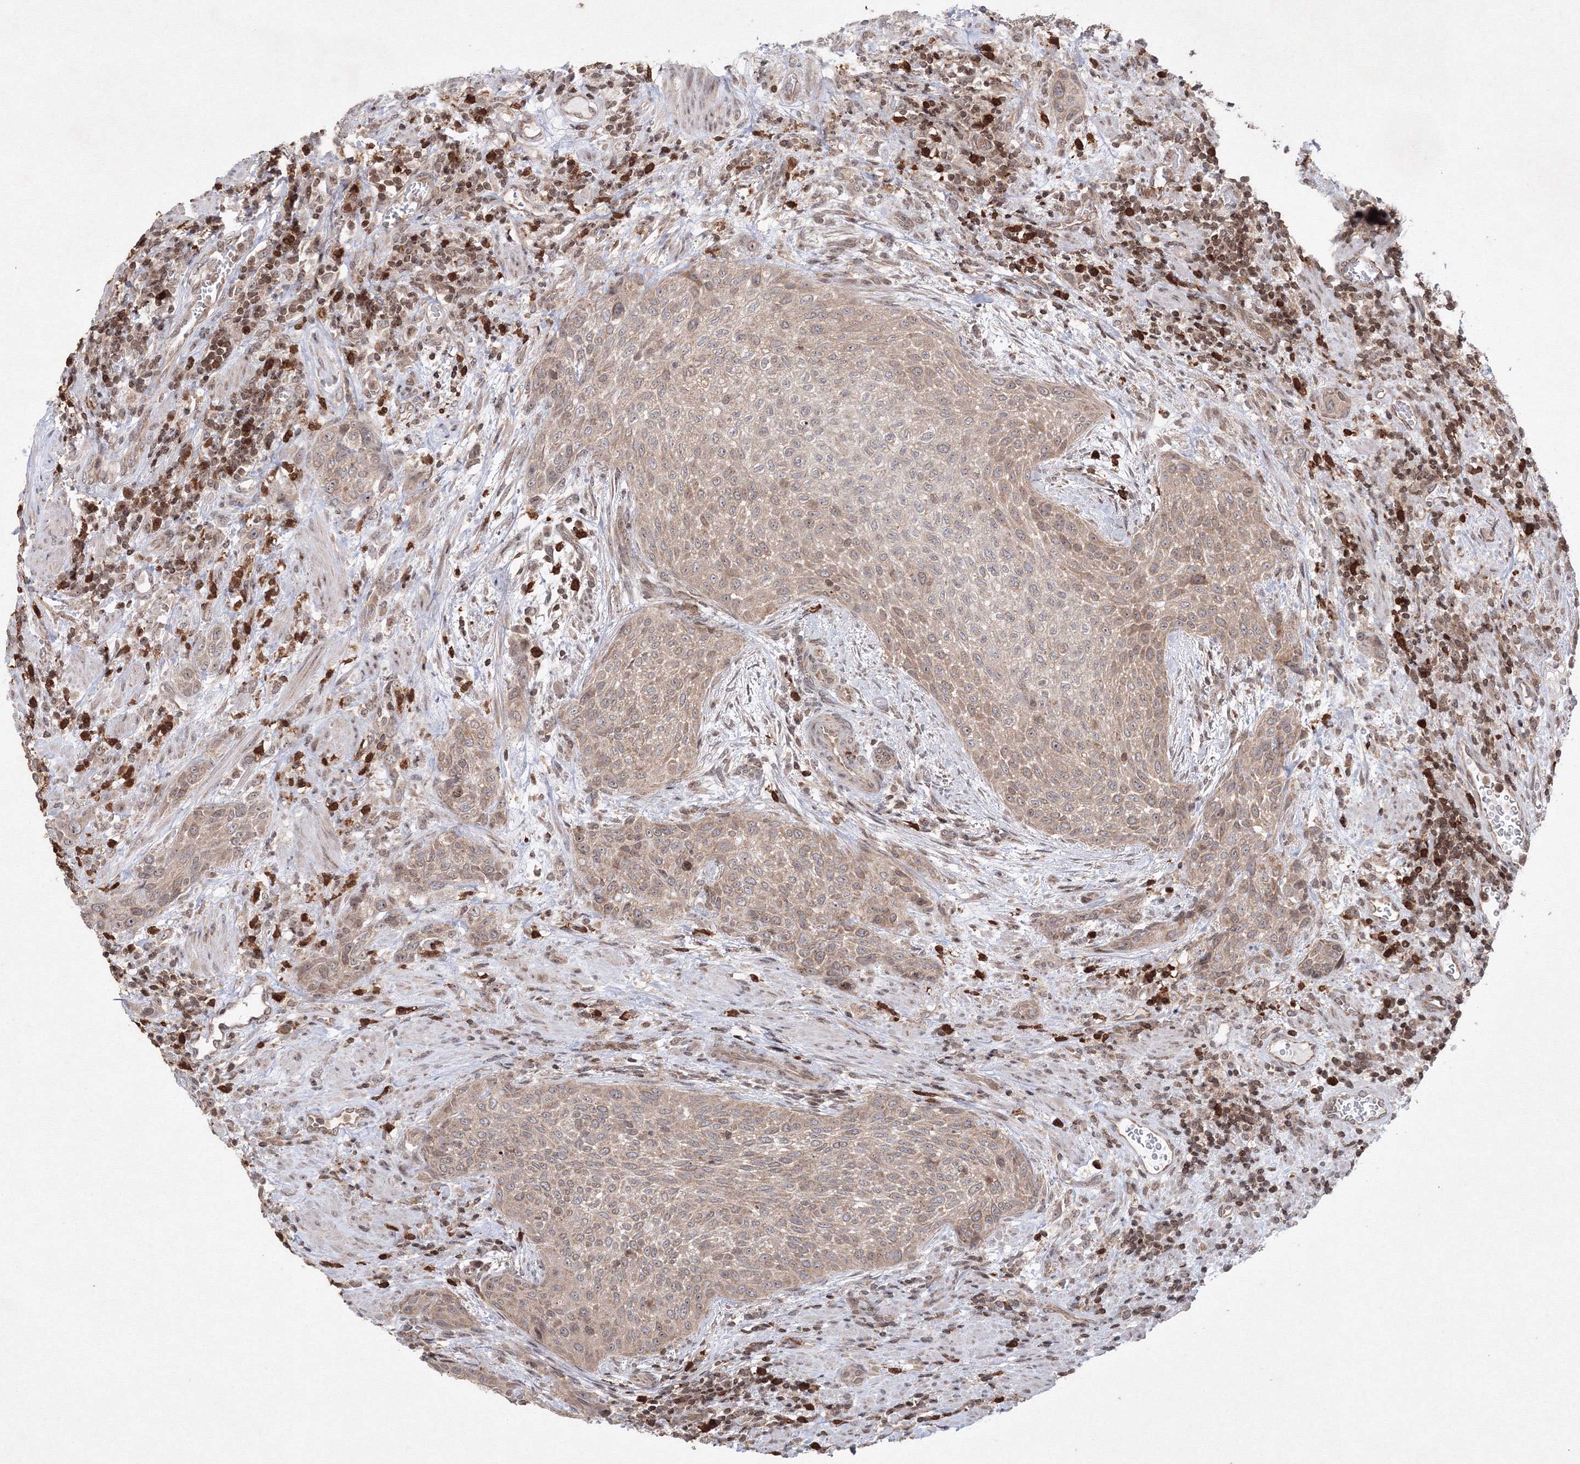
{"staining": {"intensity": "weak", "quantity": "25%-75%", "location": "cytoplasmic/membranous"}, "tissue": "urothelial cancer", "cell_type": "Tumor cells", "image_type": "cancer", "snomed": [{"axis": "morphology", "description": "Urothelial carcinoma, High grade"}, {"axis": "topography", "description": "Urinary bladder"}], "caption": "Weak cytoplasmic/membranous protein expression is seen in about 25%-75% of tumor cells in urothelial carcinoma (high-grade). (DAB IHC with brightfield microscopy, high magnification).", "gene": "MKRN2", "patient": {"sex": "male", "age": 35}}